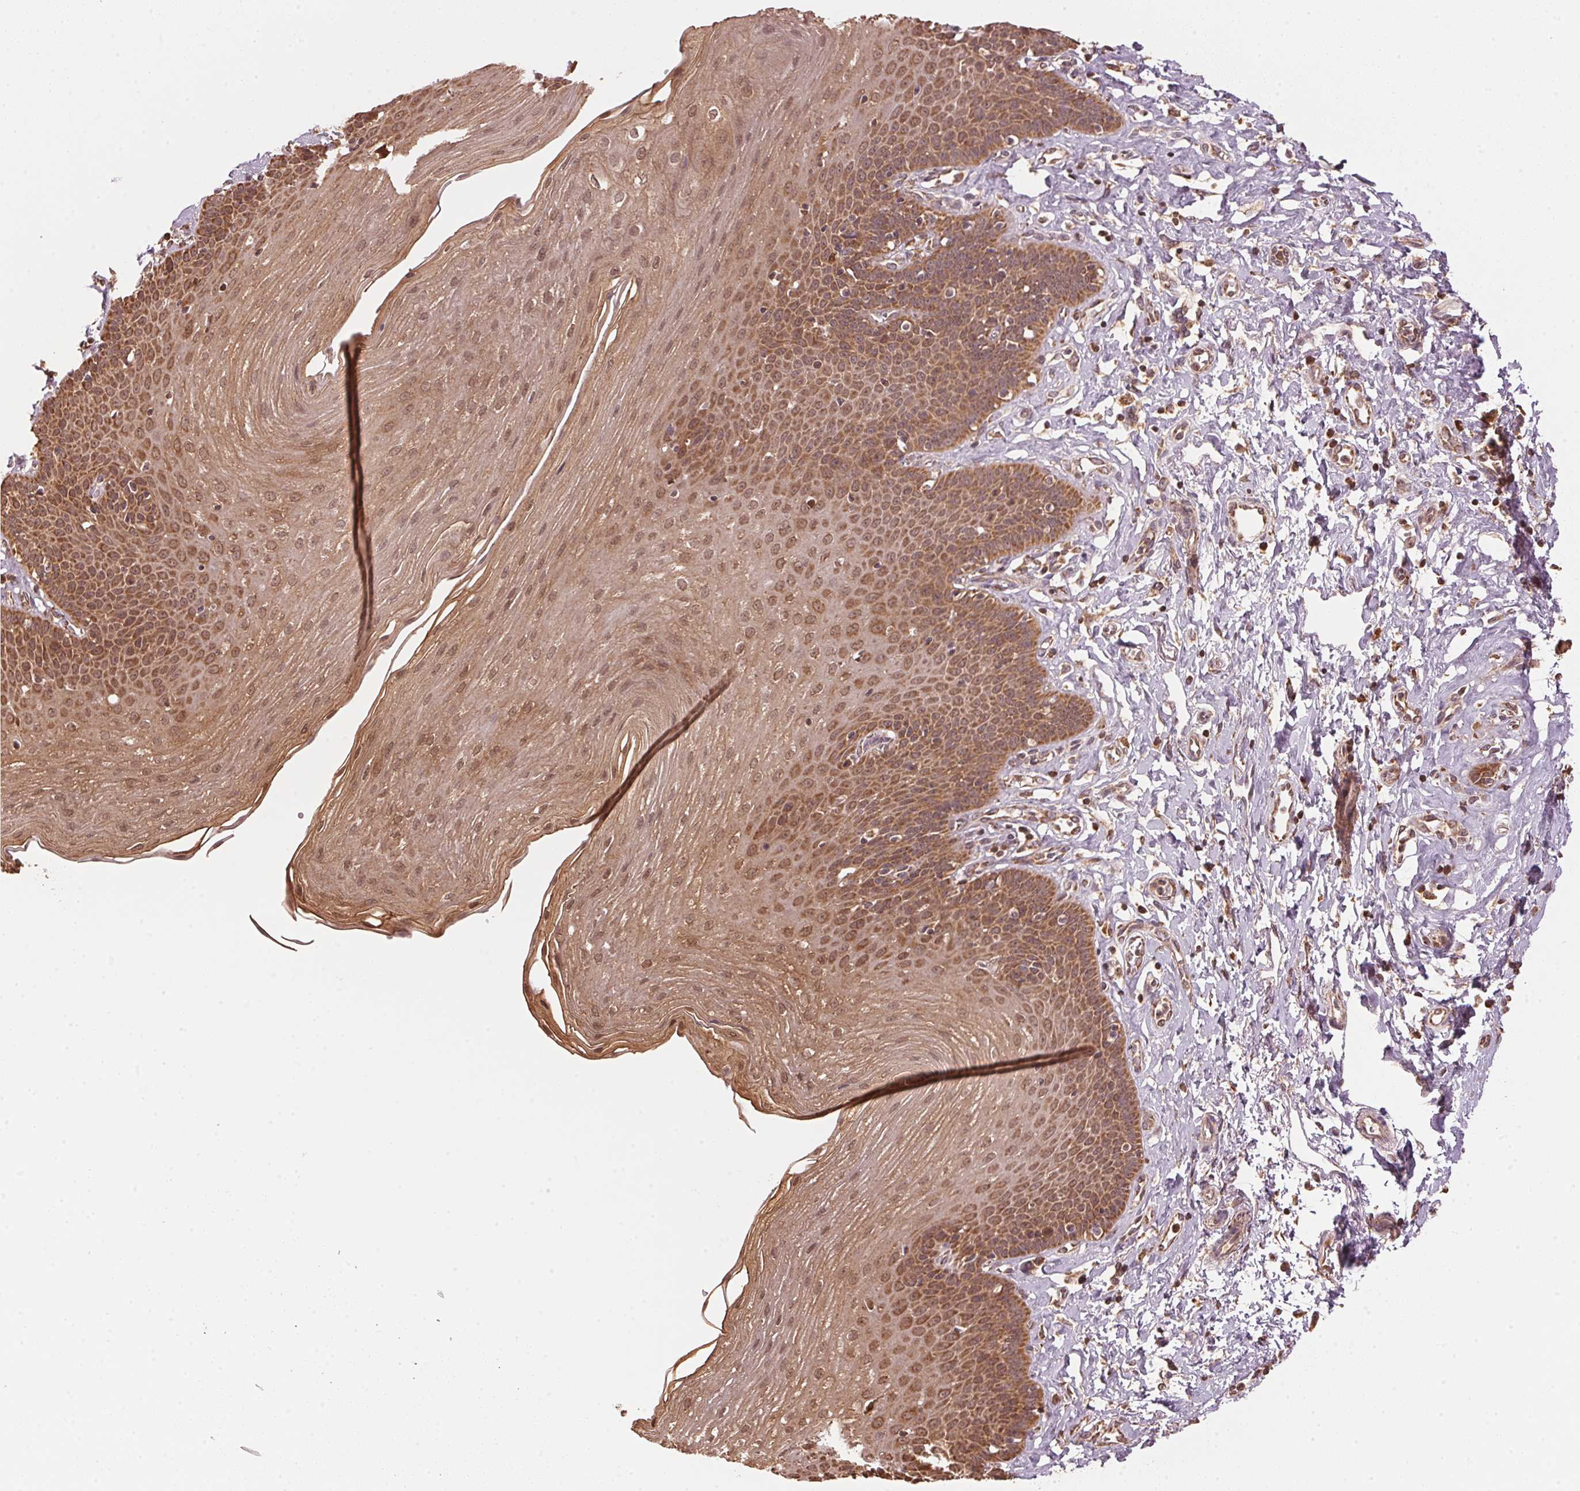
{"staining": {"intensity": "moderate", "quantity": ">75%", "location": "cytoplasmic/membranous"}, "tissue": "esophagus", "cell_type": "Squamous epithelial cells", "image_type": "normal", "snomed": [{"axis": "morphology", "description": "Normal tissue, NOS"}, {"axis": "topography", "description": "Esophagus"}], "caption": "Approximately >75% of squamous epithelial cells in benign esophagus demonstrate moderate cytoplasmic/membranous protein positivity as visualized by brown immunohistochemical staining.", "gene": "ARHGAP6", "patient": {"sex": "female", "age": 81}}